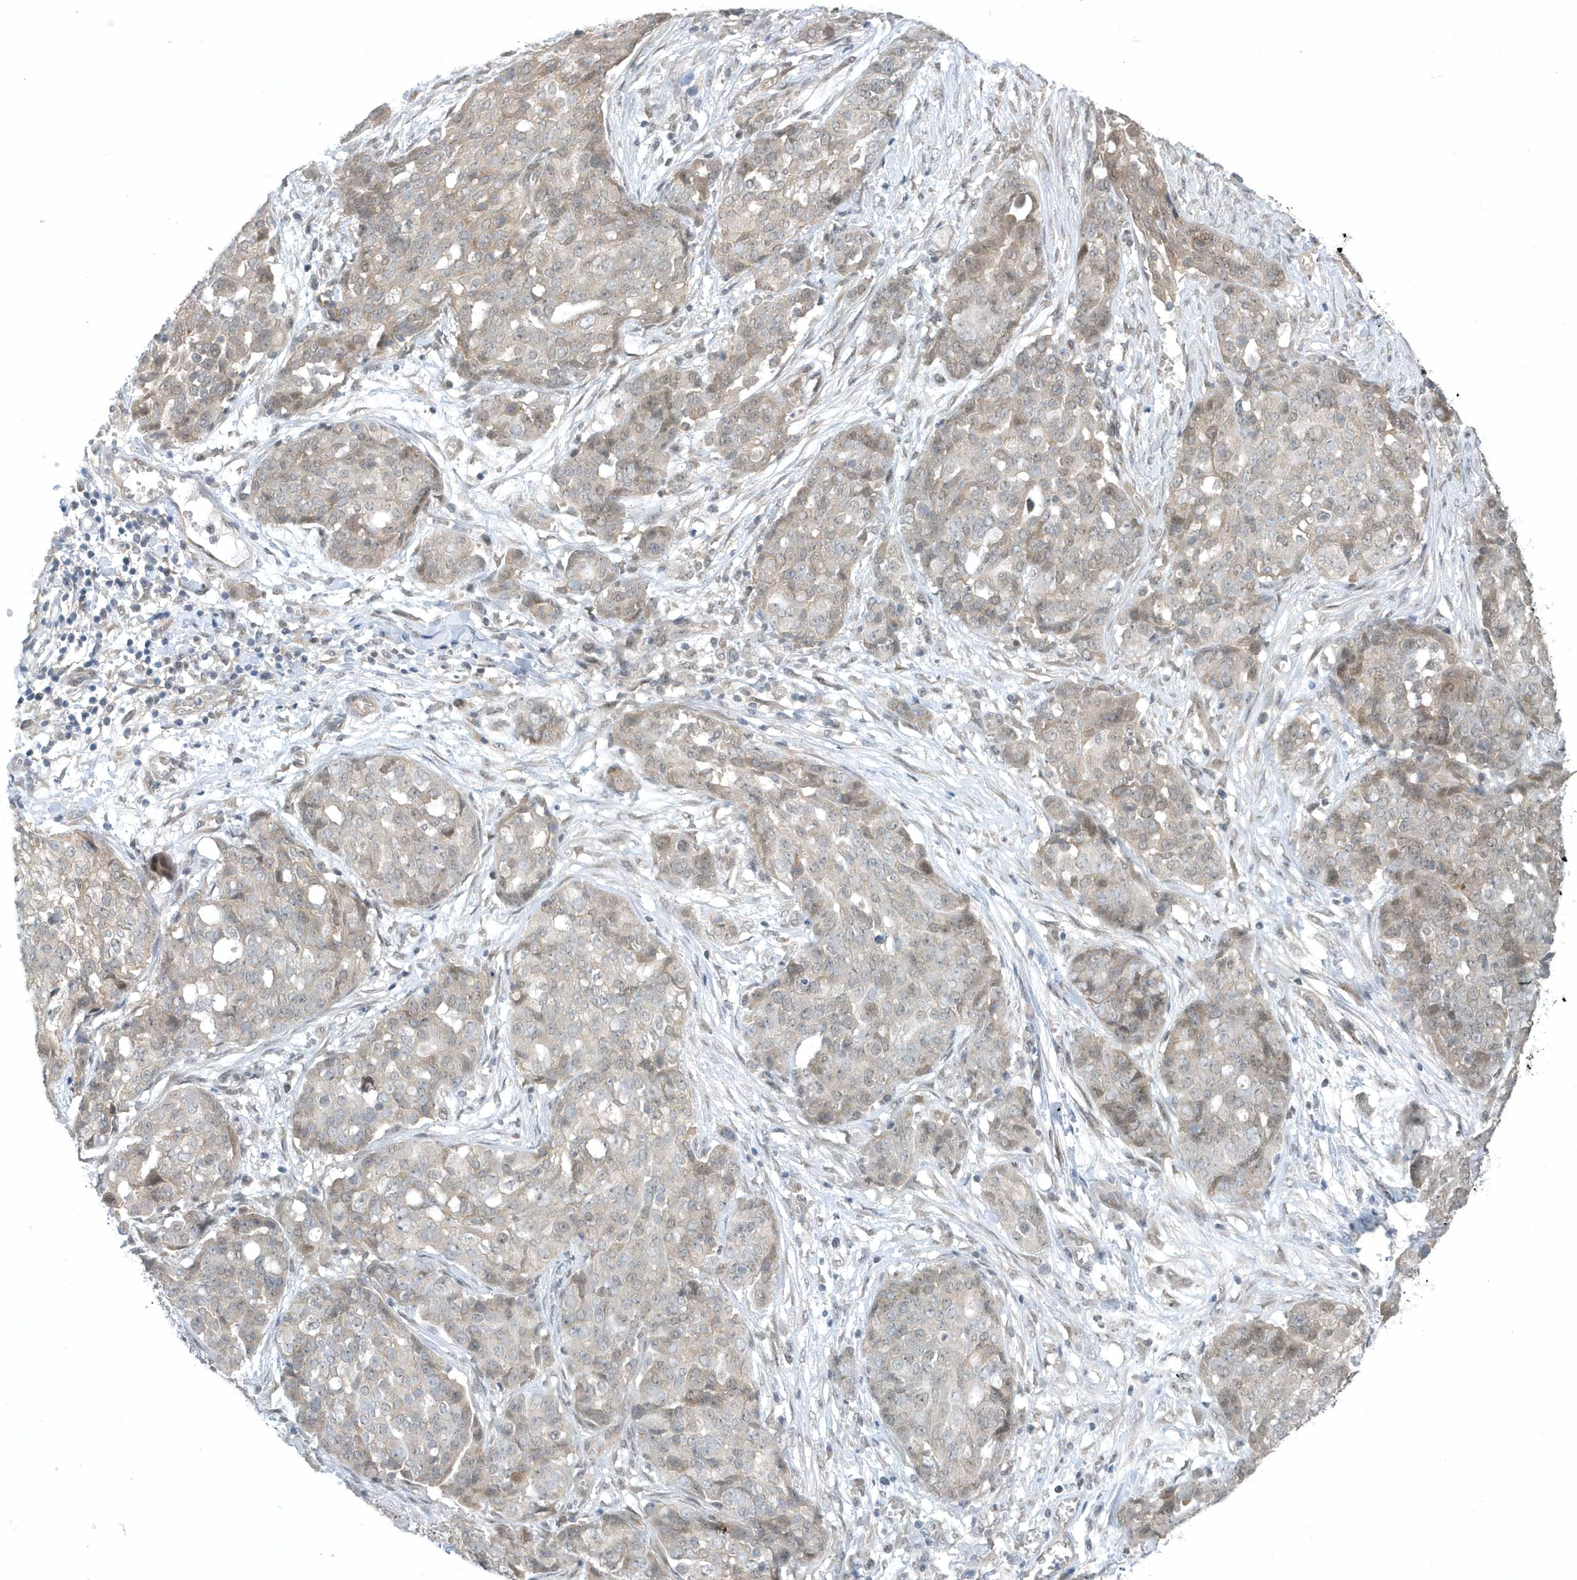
{"staining": {"intensity": "weak", "quantity": "<25%", "location": "nuclear"}, "tissue": "ovarian cancer", "cell_type": "Tumor cells", "image_type": "cancer", "snomed": [{"axis": "morphology", "description": "Cystadenocarcinoma, serous, NOS"}, {"axis": "topography", "description": "Soft tissue"}, {"axis": "topography", "description": "Ovary"}], "caption": "Human ovarian cancer (serous cystadenocarcinoma) stained for a protein using immunohistochemistry (IHC) shows no expression in tumor cells.", "gene": "USP53", "patient": {"sex": "female", "age": 57}}